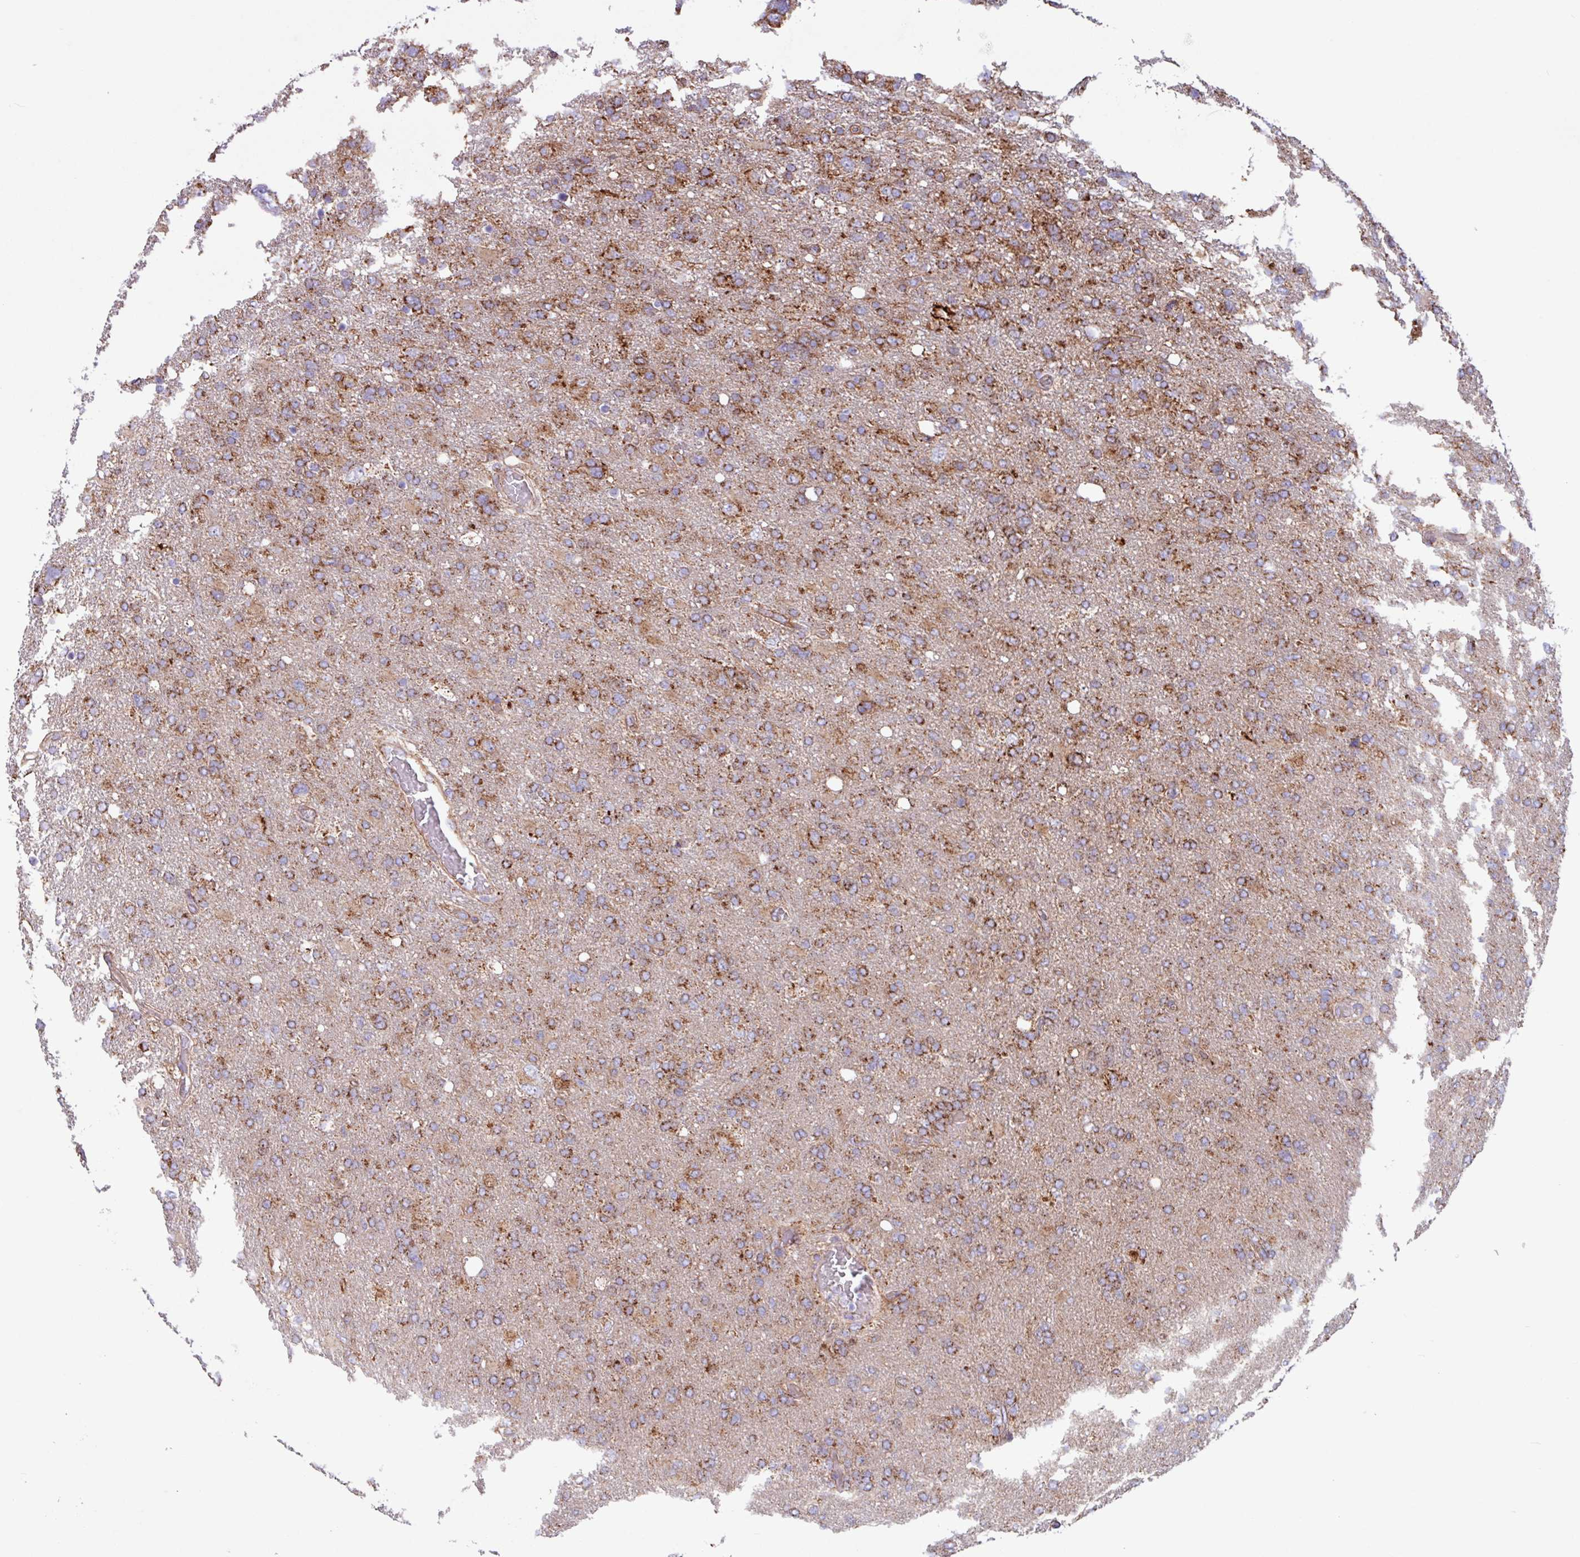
{"staining": {"intensity": "moderate", "quantity": ">75%", "location": "cytoplasmic/membranous"}, "tissue": "glioma", "cell_type": "Tumor cells", "image_type": "cancer", "snomed": [{"axis": "morphology", "description": "Glioma, malignant, High grade"}, {"axis": "topography", "description": "Brain"}], "caption": "Immunohistochemistry (IHC) of human glioma reveals medium levels of moderate cytoplasmic/membranous expression in about >75% of tumor cells. The staining is performed using DAB brown chromogen to label protein expression. The nuclei are counter-stained blue using hematoxylin.", "gene": "OTULIN", "patient": {"sex": "male", "age": 61}}